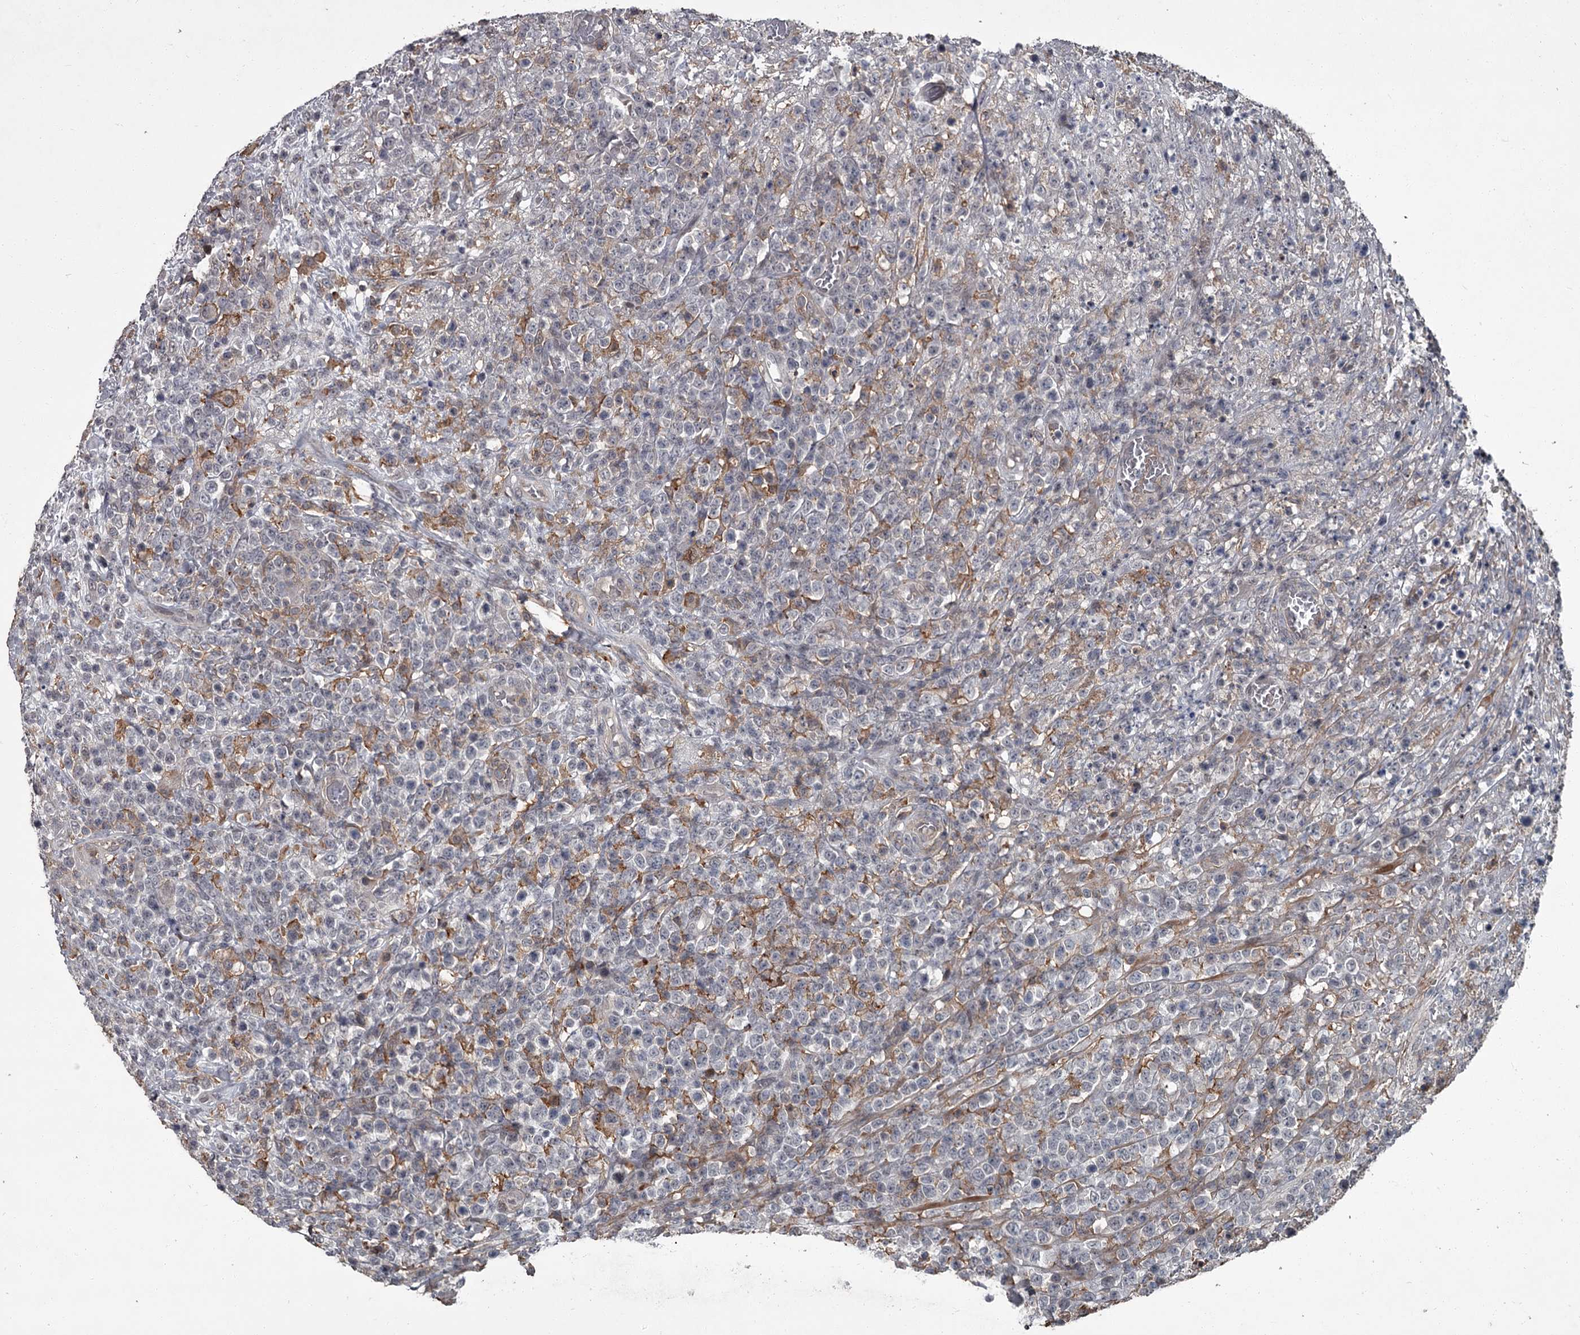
{"staining": {"intensity": "negative", "quantity": "none", "location": "none"}, "tissue": "lymphoma", "cell_type": "Tumor cells", "image_type": "cancer", "snomed": [{"axis": "morphology", "description": "Malignant lymphoma, non-Hodgkin's type, High grade"}, {"axis": "topography", "description": "Colon"}], "caption": "IHC photomicrograph of neoplastic tissue: human lymphoma stained with DAB (3,3'-diaminobenzidine) demonstrates no significant protein staining in tumor cells.", "gene": "FLVCR2", "patient": {"sex": "female", "age": 53}}